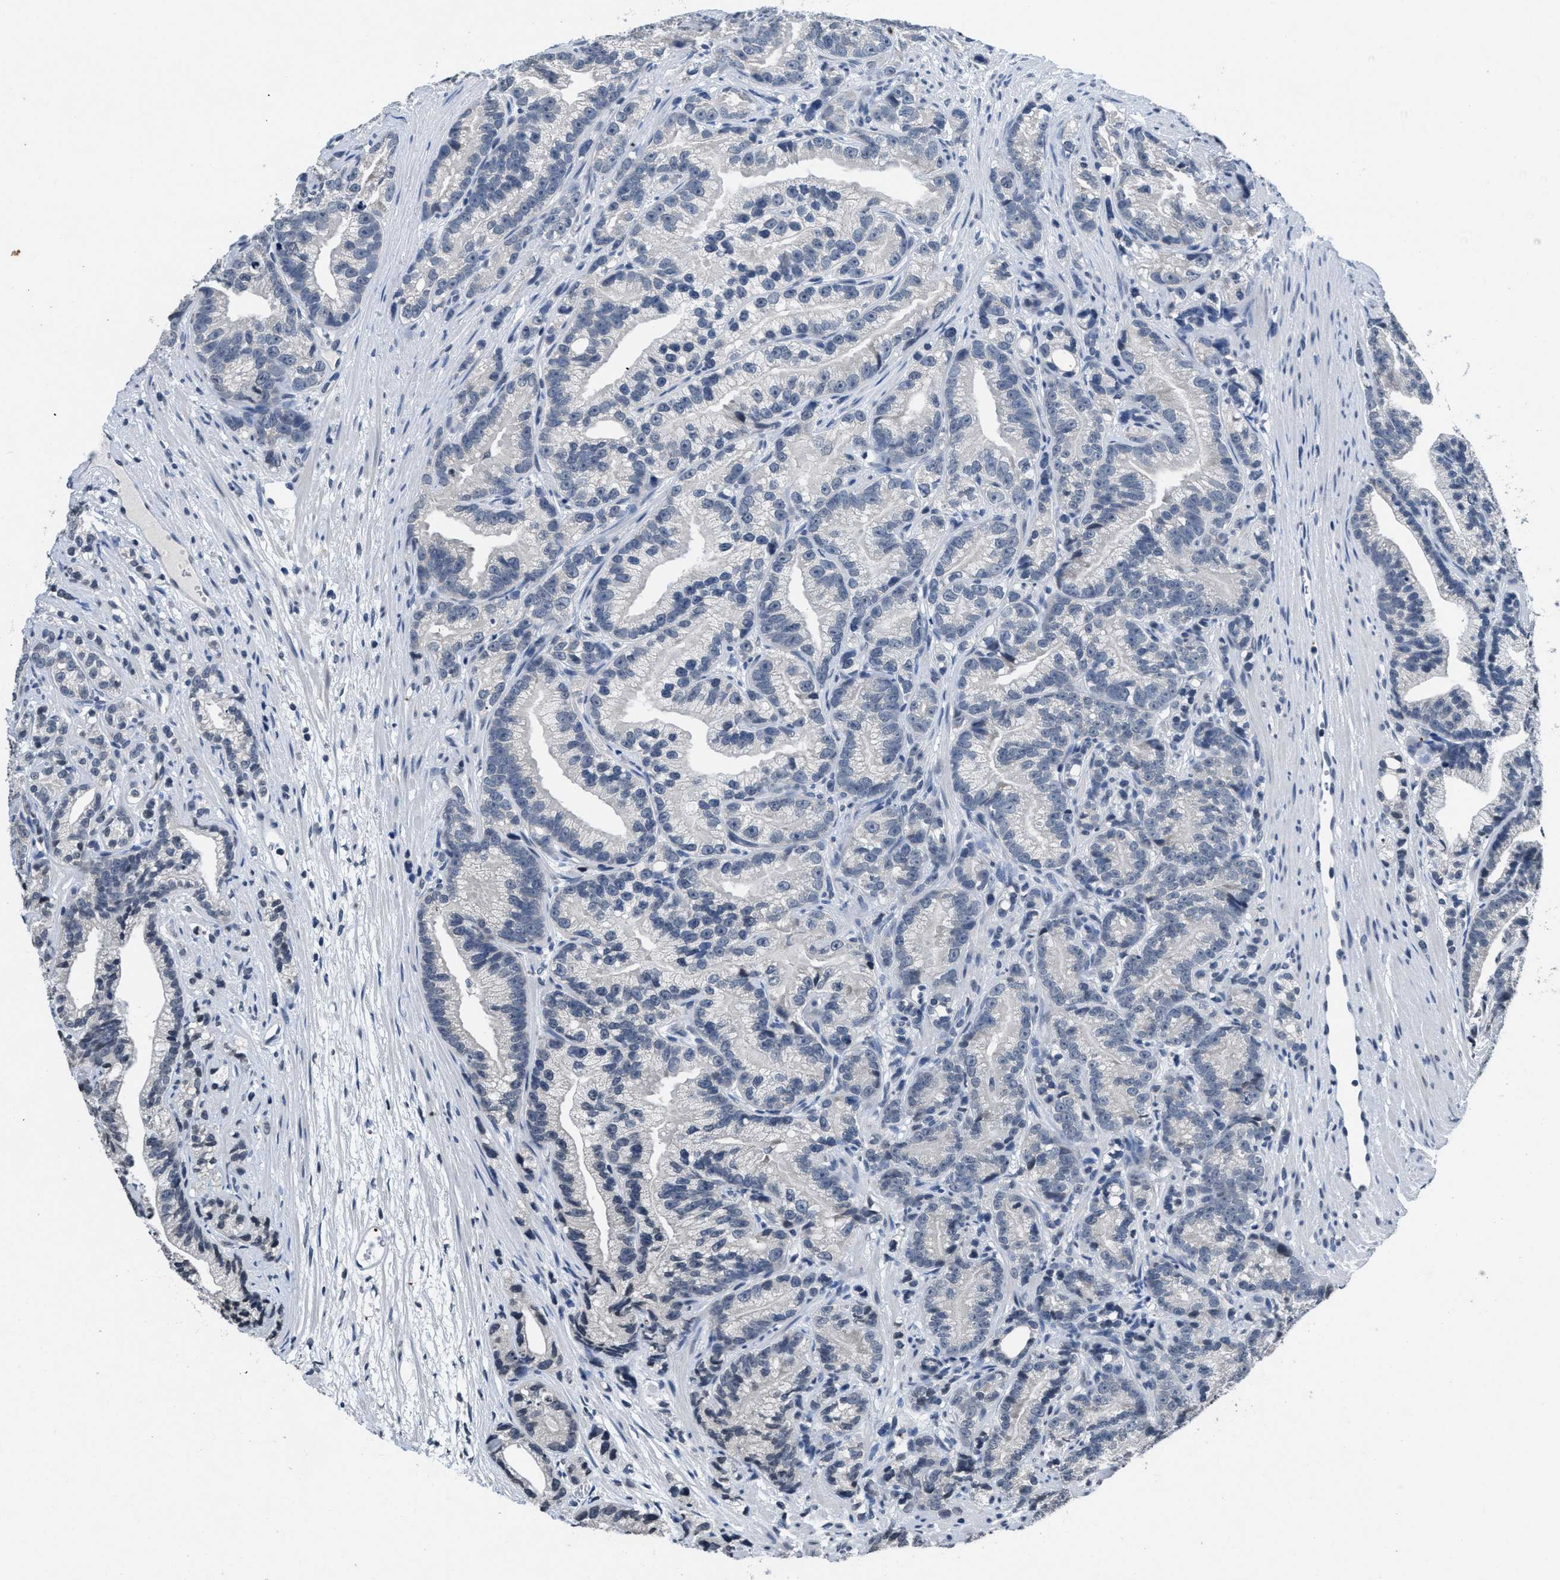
{"staining": {"intensity": "negative", "quantity": "none", "location": "none"}, "tissue": "prostate cancer", "cell_type": "Tumor cells", "image_type": "cancer", "snomed": [{"axis": "morphology", "description": "Adenocarcinoma, Low grade"}, {"axis": "topography", "description": "Prostate"}], "caption": "IHC micrograph of low-grade adenocarcinoma (prostate) stained for a protein (brown), which reveals no positivity in tumor cells.", "gene": "ITGA2B", "patient": {"sex": "male", "age": 89}}